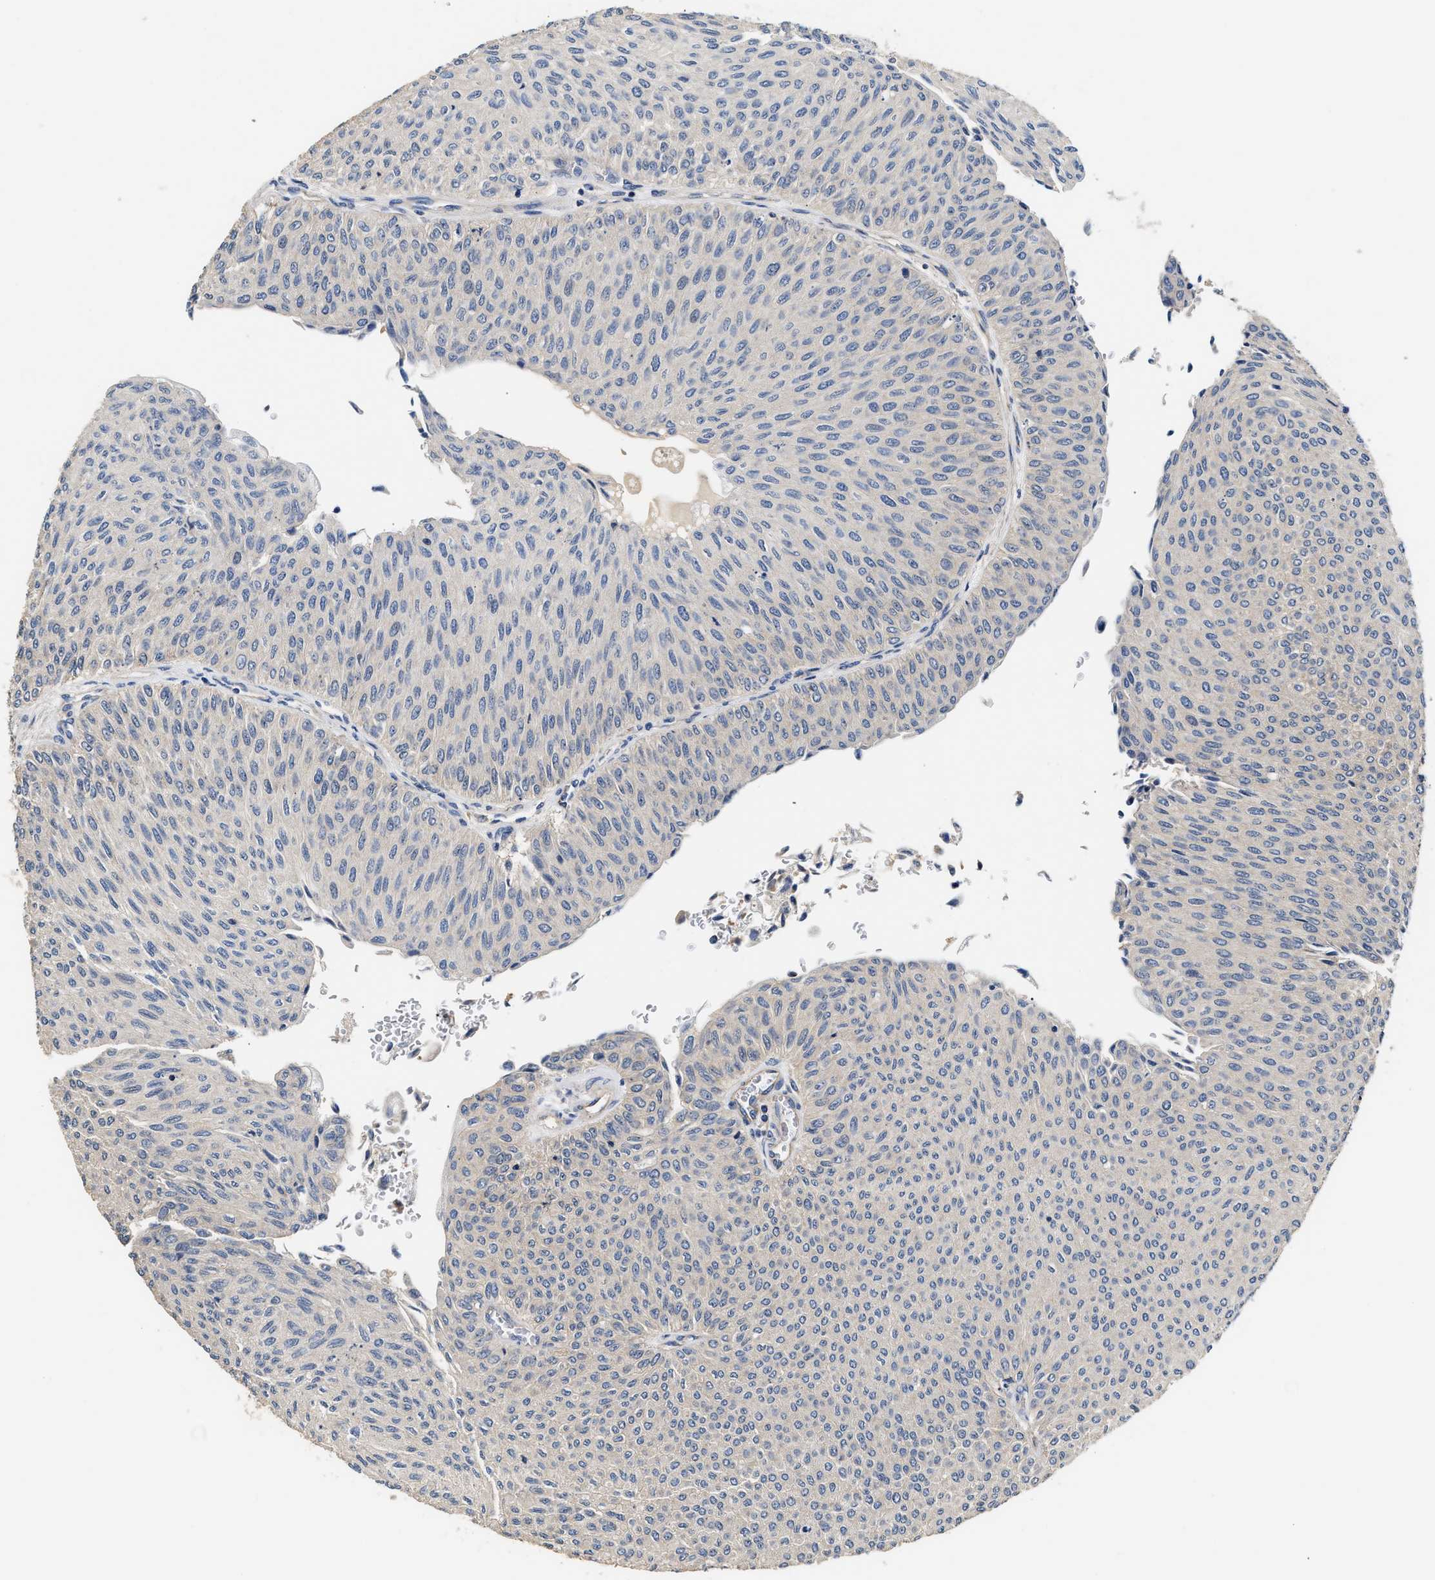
{"staining": {"intensity": "negative", "quantity": "none", "location": "none"}, "tissue": "urothelial cancer", "cell_type": "Tumor cells", "image_type": "cancer", "snomed": [{"axis": "morphology", "description": "Urothelial carcinoma, Low grade"}, {"axis": "topography", "description": "Urinary bladder"}], "caption": "Tumor cells show no significant protein staining in urothelial cancer.", "gene": "TEX2", "patient": {"sex": "male", "age": 78}}